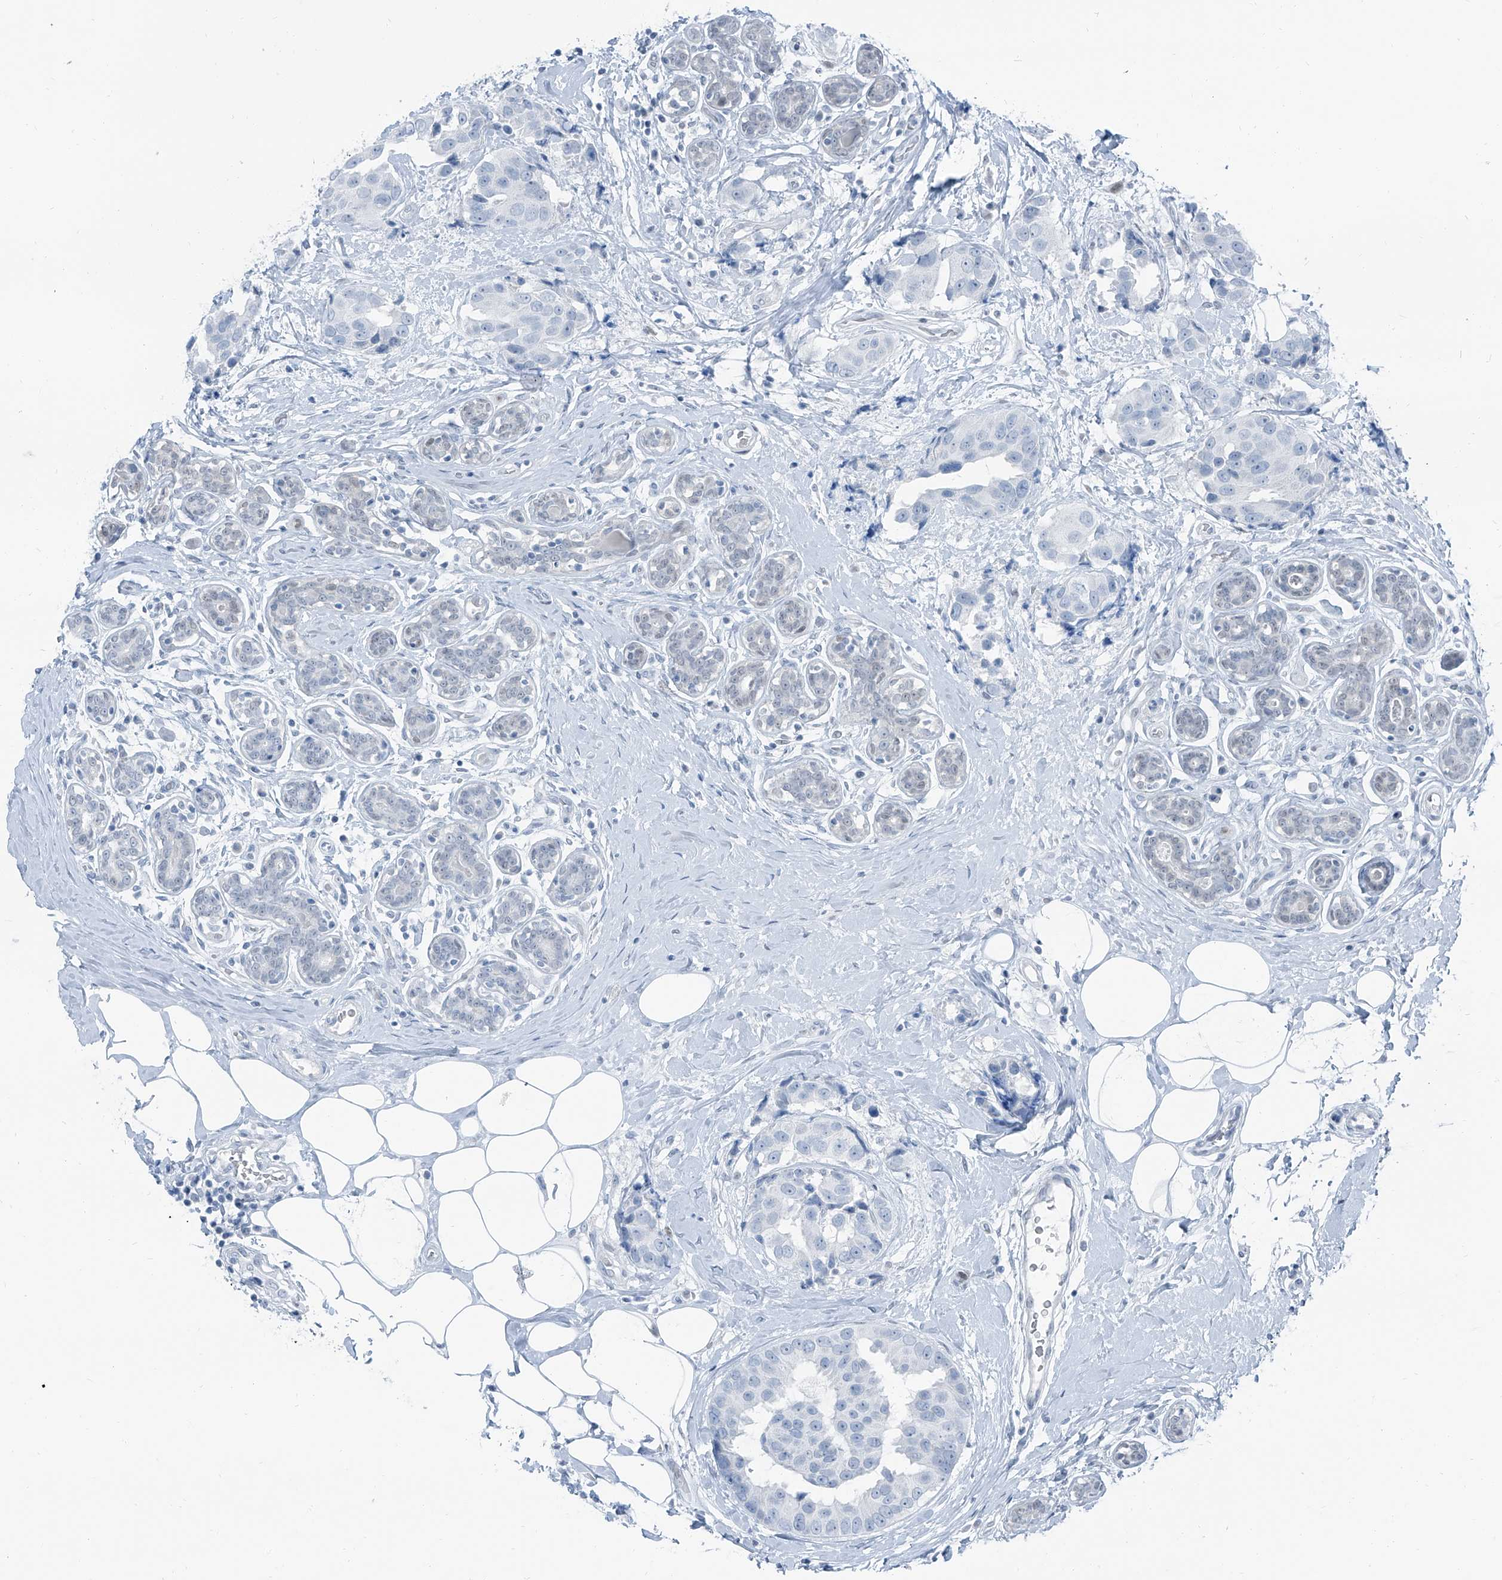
{"staining": {"intensity": "negative", "quantity": "none", "location": "none"}, "tissue": "breast cancer", "cell_type": "Tumor cells", "image_type": "cancer", "snomed": [{"axis": "morphology", "description": "Normal tissue, NOS"}, {"axis": "morphology", "description": "Duct carcinoma"}, {"axis": "topography", "description": "Breast"}], "caption": "Tumor cells are negative for protein expression in human breast invasive ductal carcinoma.", "gene": "RGN", "patient": {"sex": "female", "age": 39}}